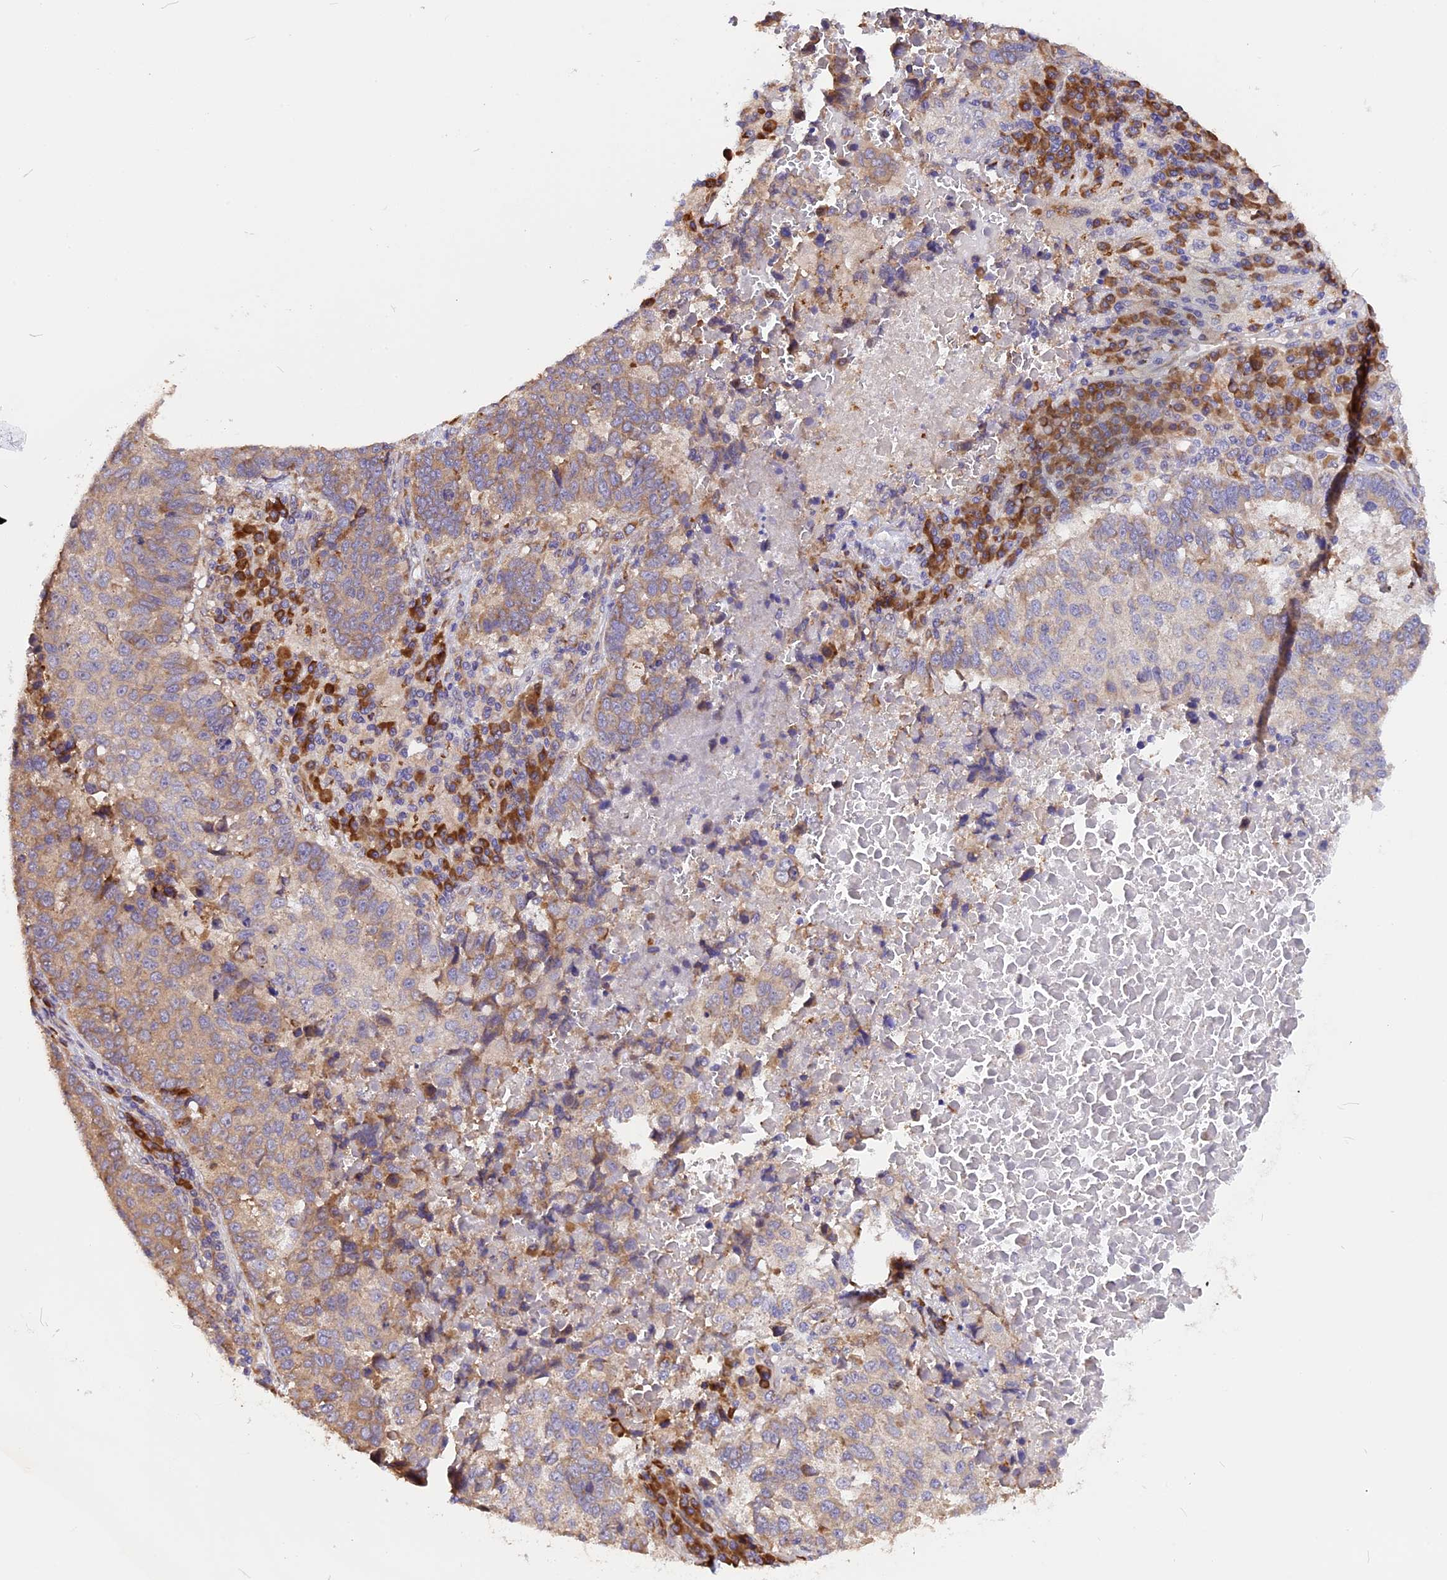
{"staining": {"intensity": "weak", "quantity": "25%-75%", "location": "cytoplasmic/membranous"}, "tissue": "lung cancer", "cell_type": "Tumor cells", "image_type": "cancer", "snomed": [{"axis": "morphology", "description": "Squamous cell carcinoma, NOS"}, {"axis": "topography", "description": "Lung"}], "caption": "Immunohistochemistry (IHC) histopathology image of neoplastic tissue: human lung cancer stained using immunohistochemistry (IHC) shows low levels of weak protein expression localized specifically in the cytoplasmic/membranous of tumor cells, appearing as a cytoplasmic/membranous brown color.", "gene": "GNPTAB", "patient": {"sex": "male", "age": 73}}